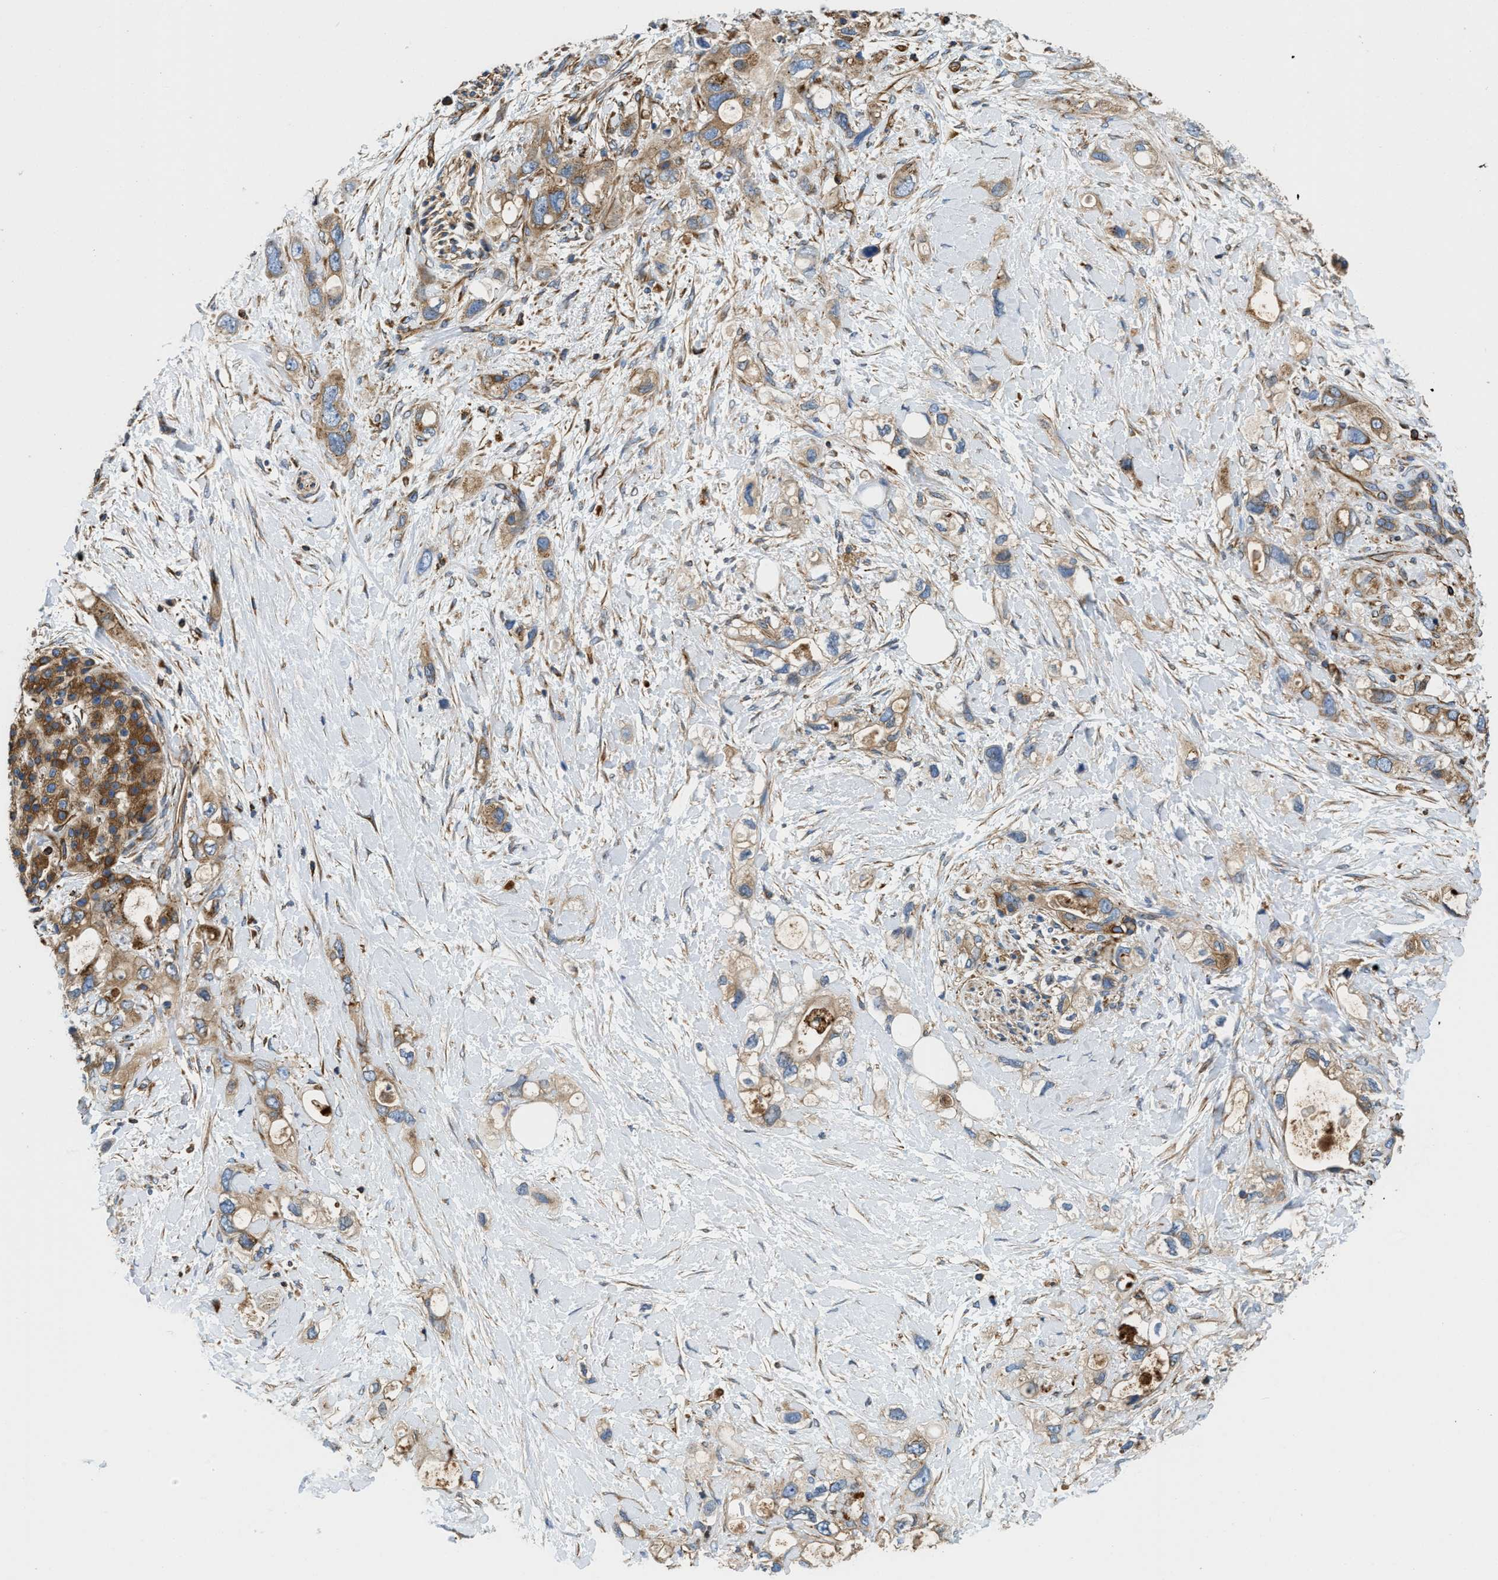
{"staining": {"intensity": "moderate", "quantity": ">75%", "location": "cytoplasmic/membranous"}, "tissue": "pancreatic cancer", "cell_type": "Tumor cells", "image_type": "cancer", "snomed": [{"axis": "morphology", "description": "Adenocarcinoma, NOS"}, {"axis": "topography", "description": "Pancreas"}], "caption": "Pancreatic cancer stained with a protein marker reveals moderate staining in tumor cells.", "gene": "HSD17B12", "patient": {"sex": "female", "age": 56}}